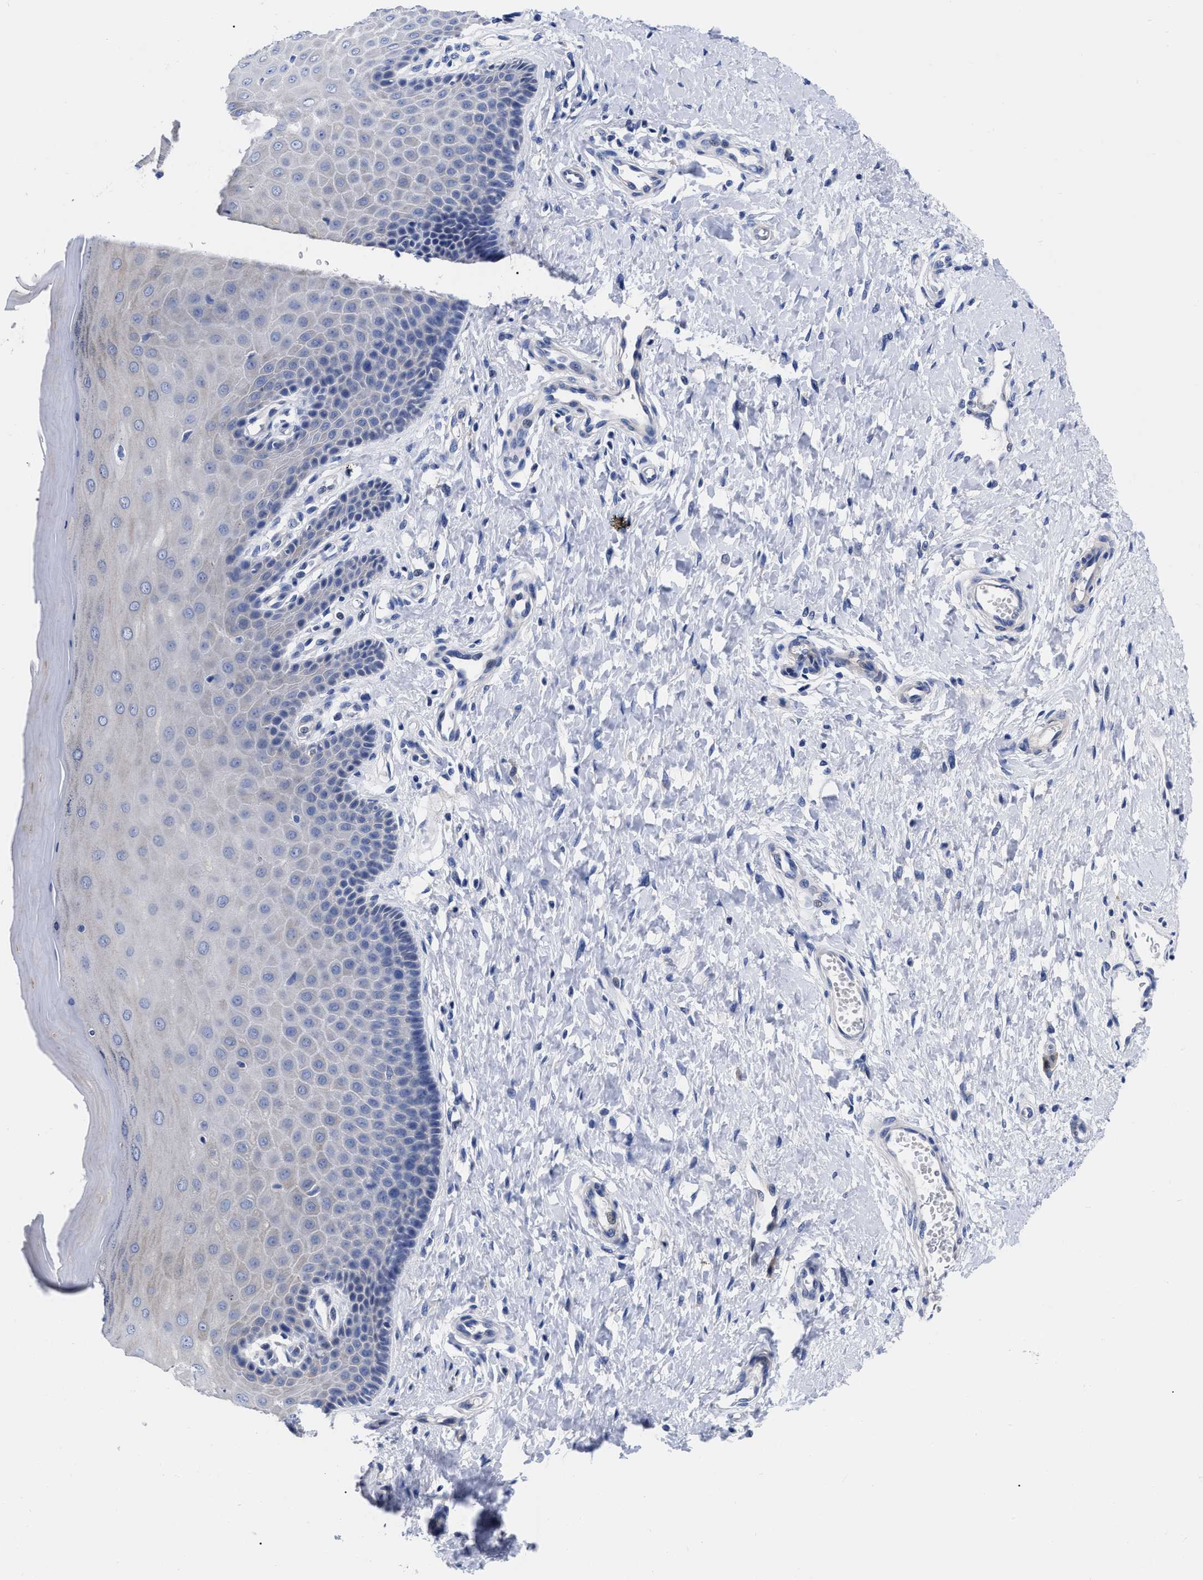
{"staining": {"intensity": "moderate", "quantity": "<25%", "location": "cytoplasmic/membranous"}, "tissue": "cervix", "cell_type": "Glandular cells", "image_type": "normal", "snomed": [{"axis": "morphology", "description": "Normal tissue, NOS"}, {"axis": "topography", "description": "Cervix"}], "caption": "Cervix stained with DAB IHC shows low levels of moderate cytoplasmic/membranous staining in about <25% of glandular cells. Using DAB (3,3'-diaminobenzidine) (brown) and hematoxylin (blue) stains, captured at high magnification using brightfield microscopy.", "gene": "RBKS", "patient": {"sex": "female", "age": 55}}